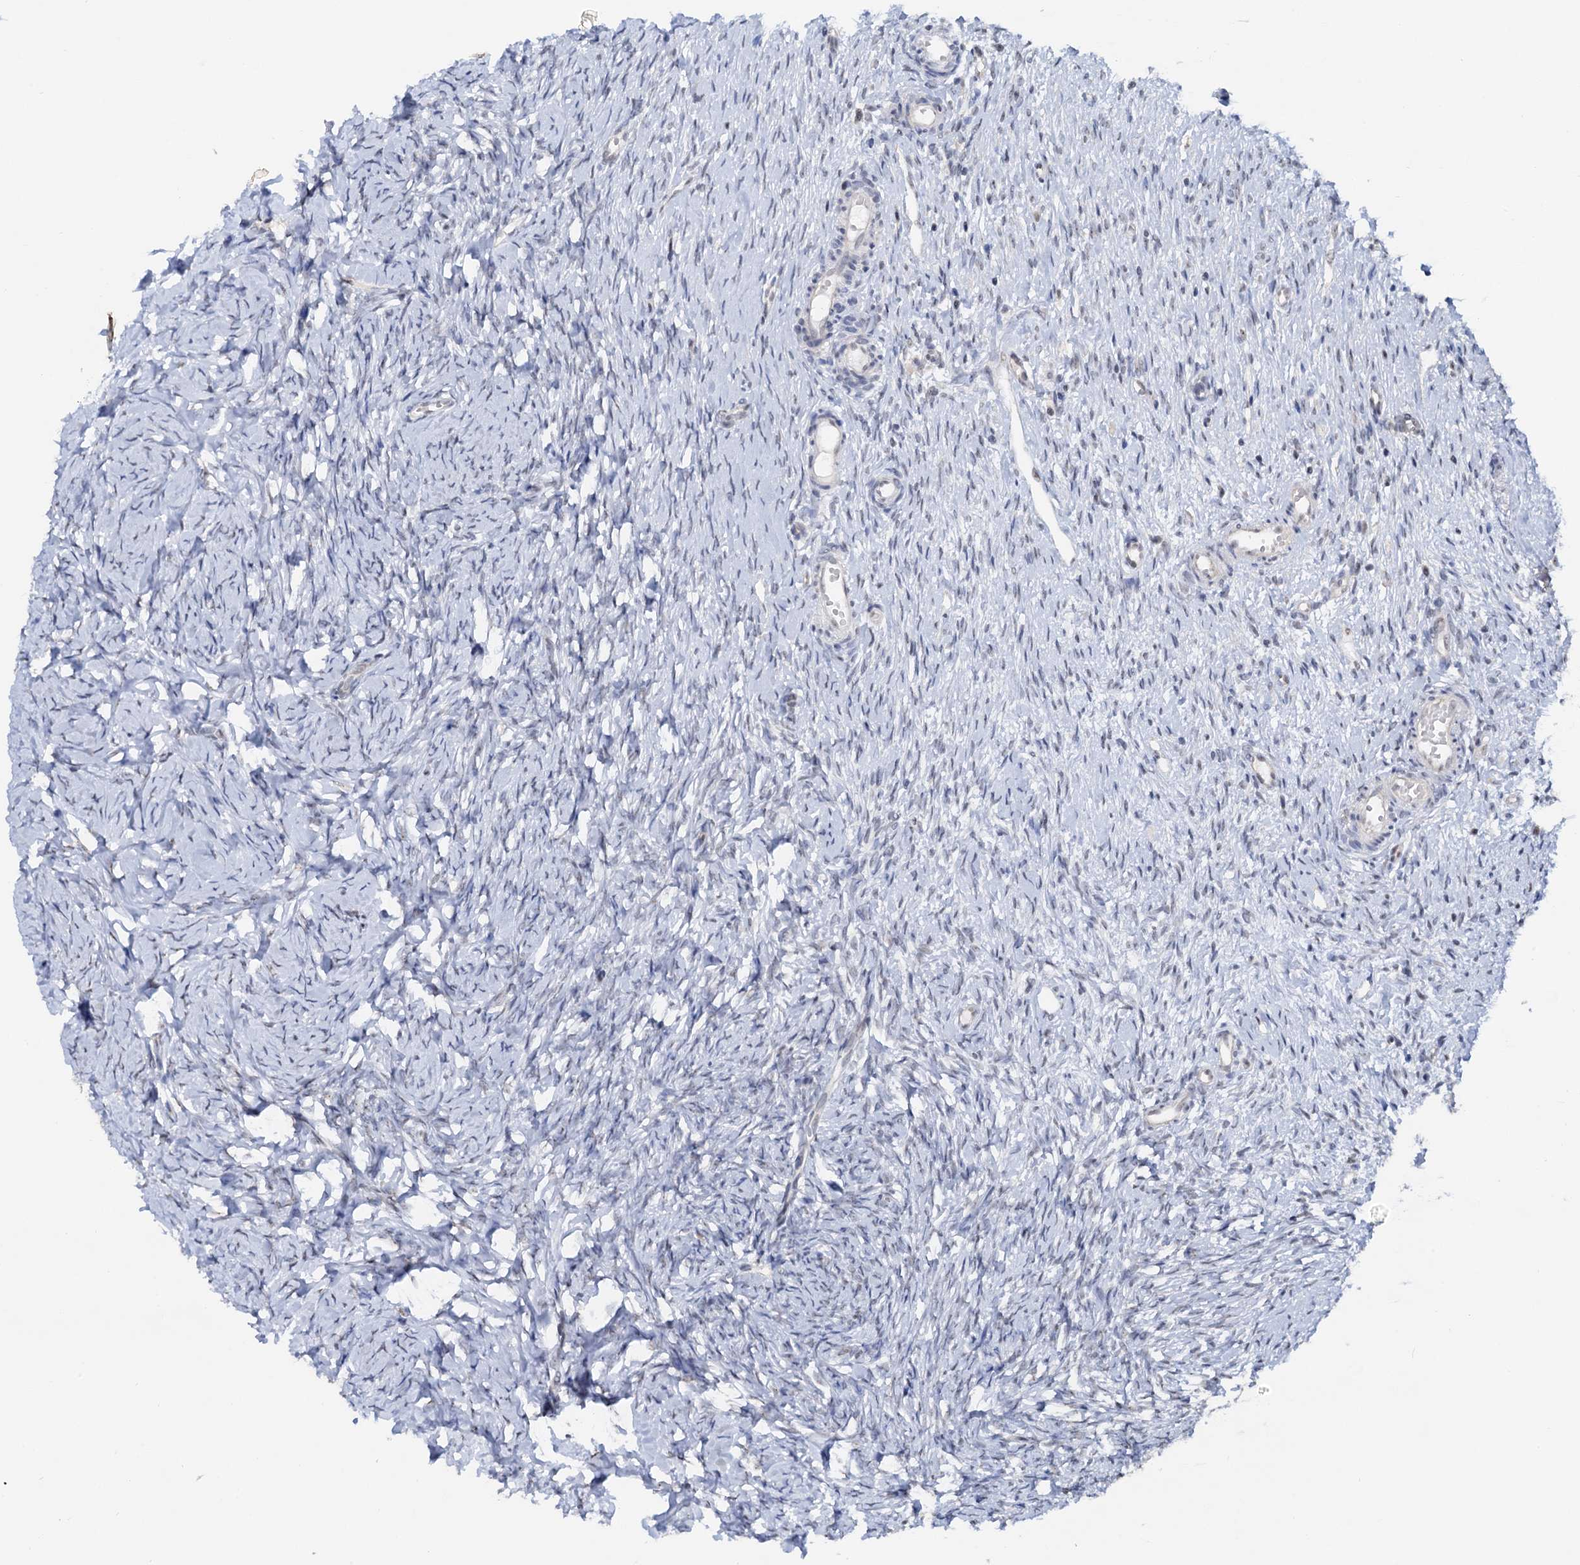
{"staining": {"intensity": "negative", "quantity": "none", "location": "none"}, "tissue": "ovary", "cell_type": "Ovarian stroma cells", "image_type": "normal", "snomed": [{"axis": "morphology", "description": "Normal tissue, NOS"}, {"axis": "topography", "description": "Ovary"}], "caption": "Ovarian stroma cells show no significant positivity in normal ovary.", "gene": "NAT10", "patient": {"sex": "female", "age": 51}}